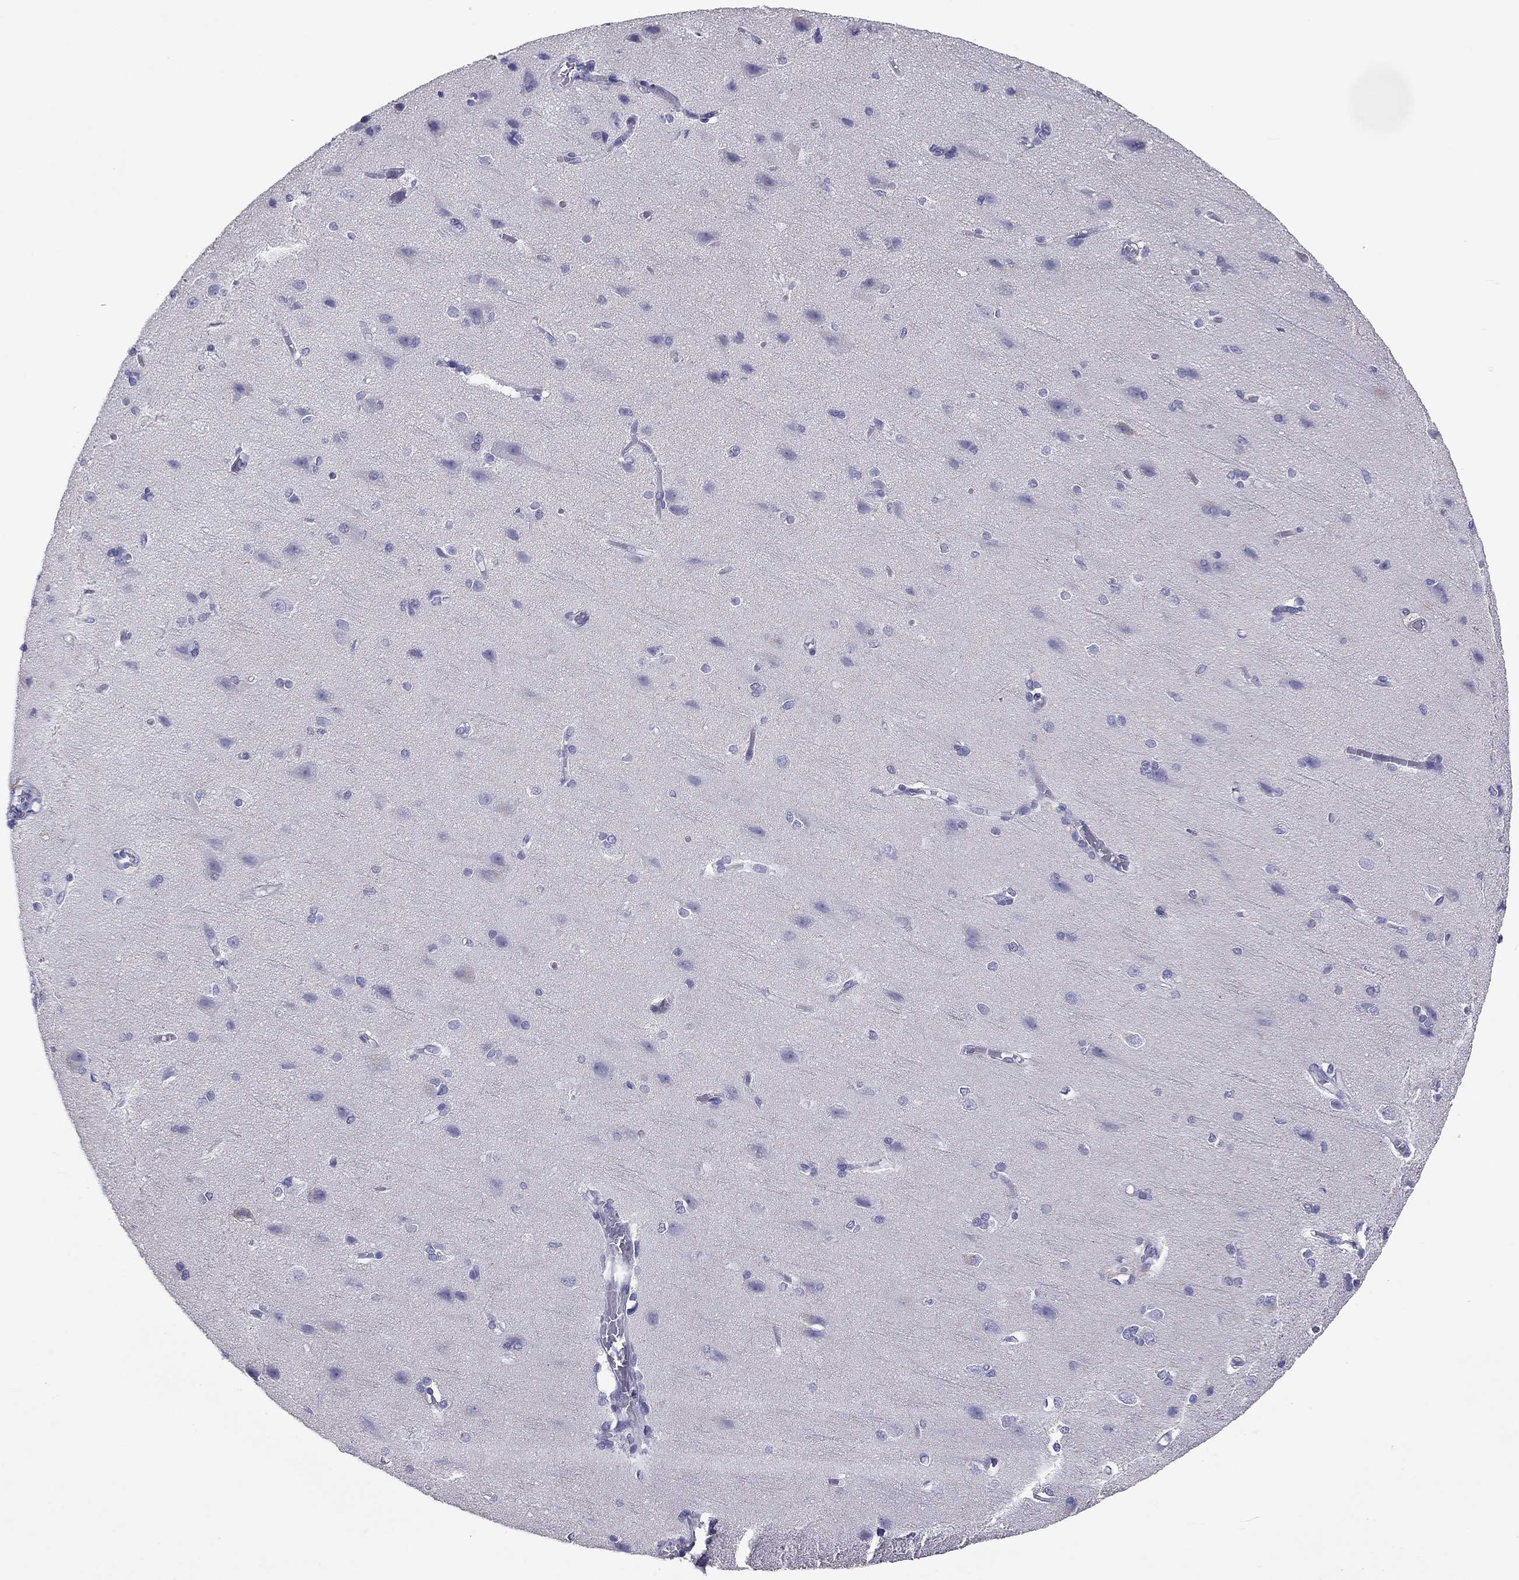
{"staining": {"intensity": "negative", "quantity": "none", "location": "none"}, "tissue": "cerebral cortex", "cell_type": "Endothelial cells", "image_type": "normal", "snomed": [{"axis": "morphology", "description": "Normal tissue, NOS"}, {"axis": "topography", "description": "Cerebral cortex"}], "caption": "Cerebral cortex stained for a protein using immunohistochemistry displays no positivity endothelial cells.", "gene": "CALHM1", "patient": {"sex": "male", "age": 37}}